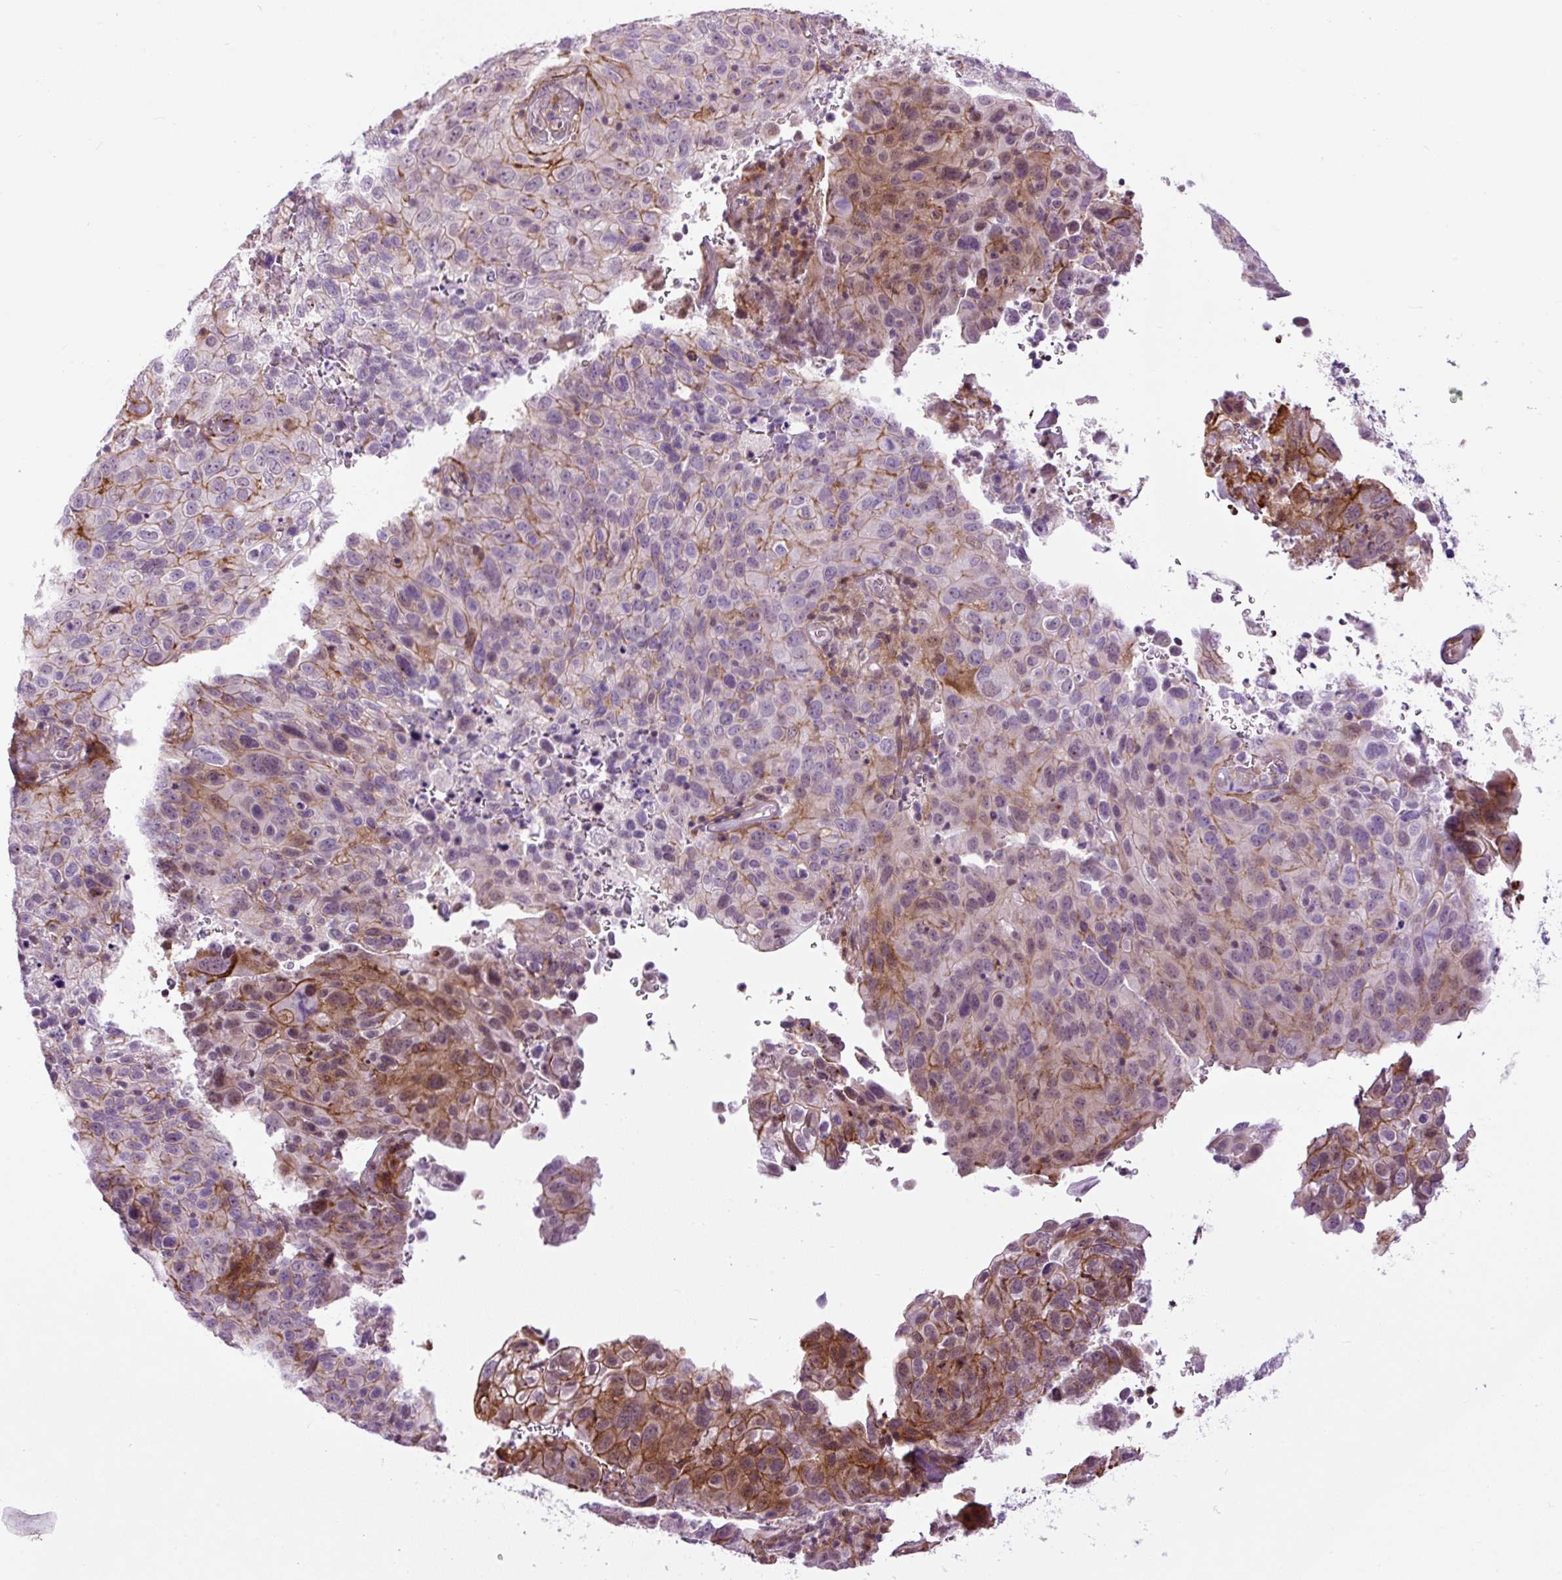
{"staining": {"intensity": "moderate", "quantity": "<25%", "location": "cytoplasmic/membranous,nuclear"}, "tissue": "cervical cancer", "cell_type": "Tumor cells", "image_type": "cancer", "snomed": [{"axis": "morphology", "description": "Squamous cell carcinoma, NOS"}, {"axis": "topography", "description": "Cervix"}], "caption": "The histopathology image shows a brown stain indicating the presence of a protein in the cytoplasmic/membranous and nuclear of tumor cells in cervical squamous cell carcinoma.", "gene": "ZNF197", "patient": {"sex": "female", "age": 44}}